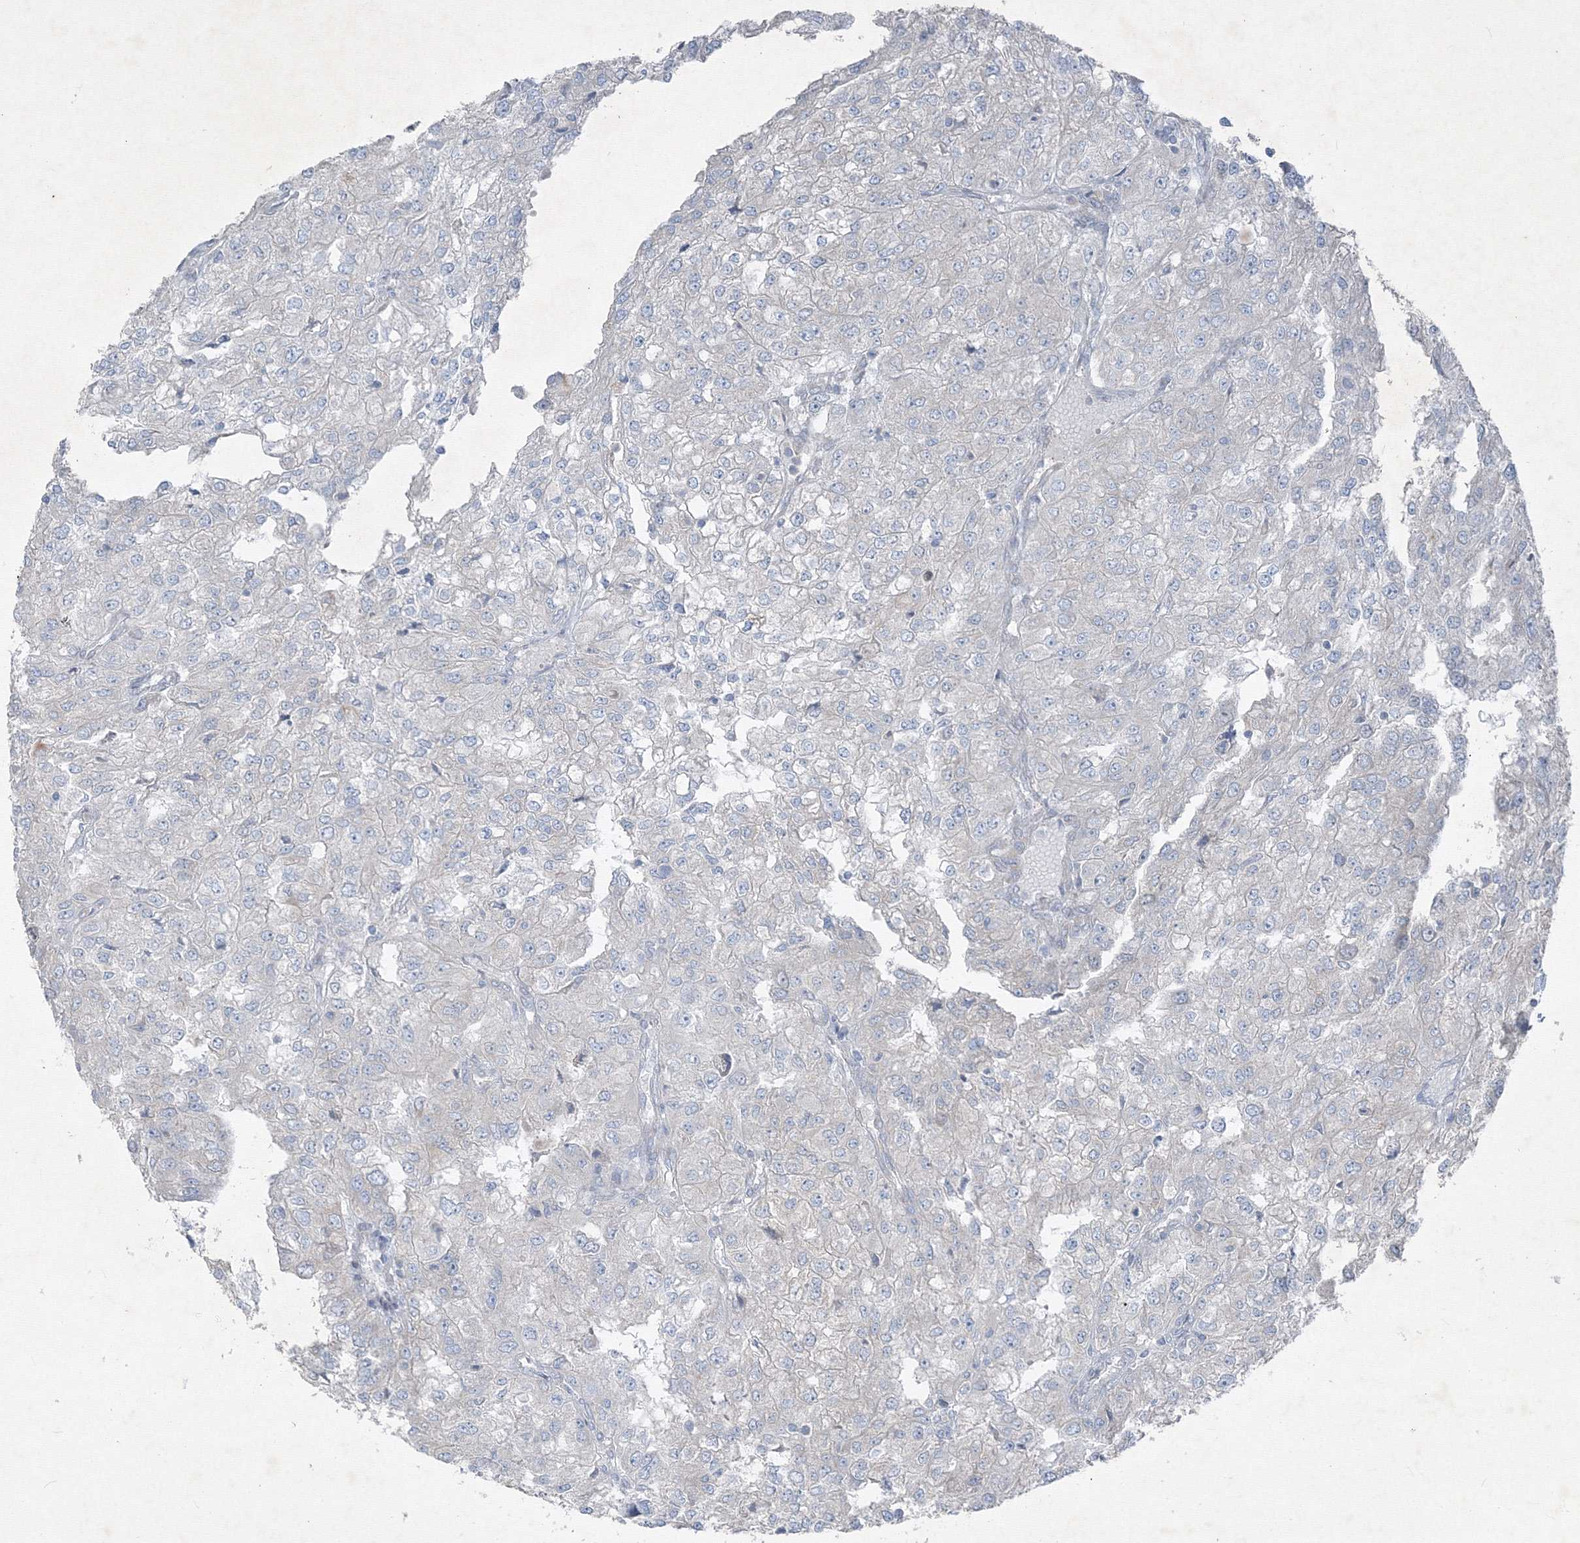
{"staining": {"intensity": "negative", "quantity": "none", "location": "none"}, "tissue": "renal cancer", "cell_type": "Tumor cells", "image_type": "cancer", "snomed": [{"axis": "morphology", "description": "Adenocarcinoma, NOS"}, {"axis": "topography", "description": "Kidney"}], "caption": "Immunohistochemical staining of human renal cancer (adenocarcinoma) exhibits no significant expression in tumor cells.", "gene": "IFNAR1", "patient": {"sex": "female", "age": 54}}